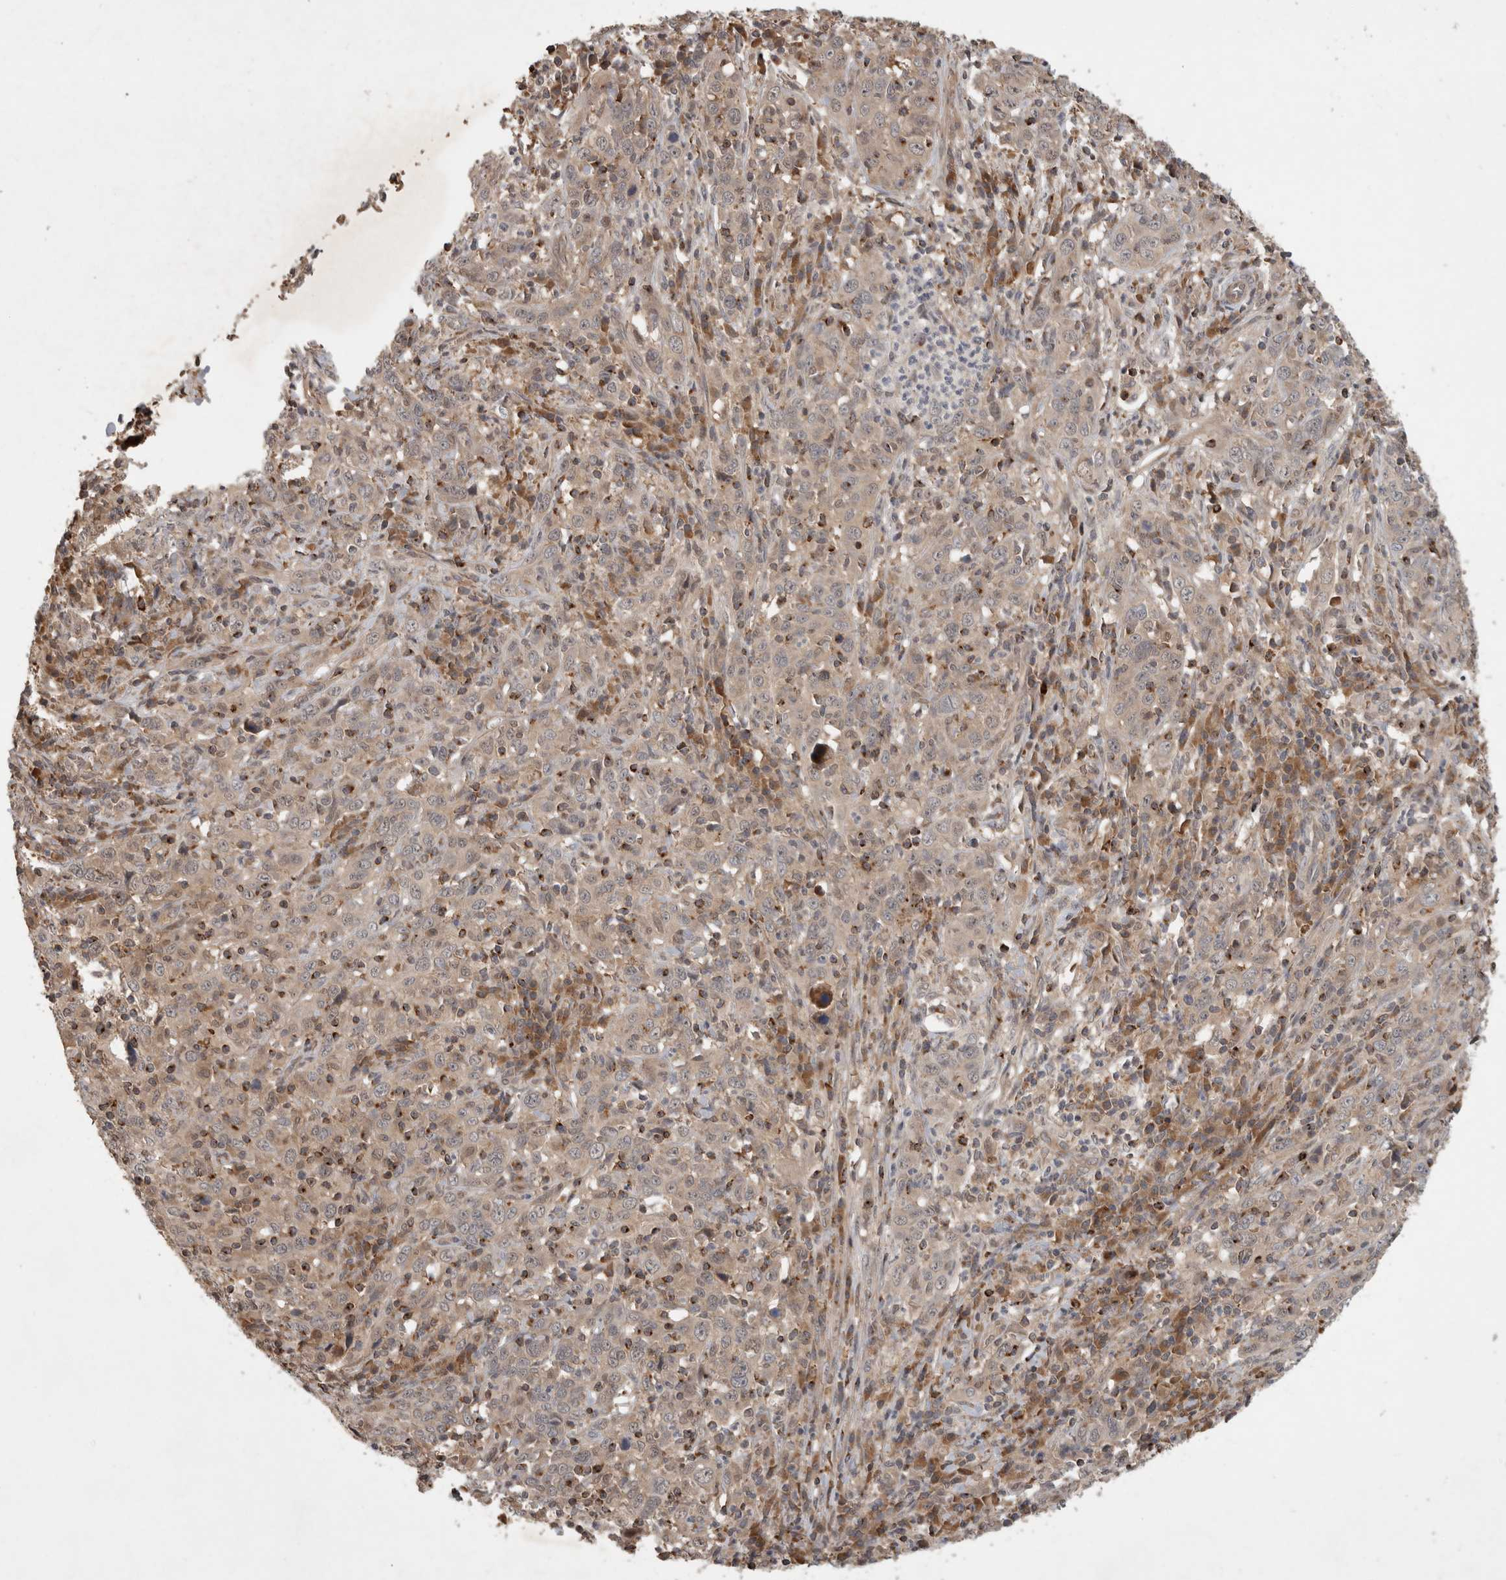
{"staining": {"intensity": "weak", "quantity": ">75%", "location": "cytoplasmic/membranous"}, "tissue": "cervical cancer", "cell_type": "Tumor cells", "image_type": "cancer", "snomed": [{"axis": "morphology", "description": "Squamous cell carcinoma, NOS"}, {"axis": "topography", "description": "Cervix"}], "caption": "Tumor cells show low levels of weak cytoplasmic/membranous expression in approximately >75% of cells in human cervical squamous cell carcinoma.", "gene": "SERAC1", "patient": {"sex": "female", "age": 46}}